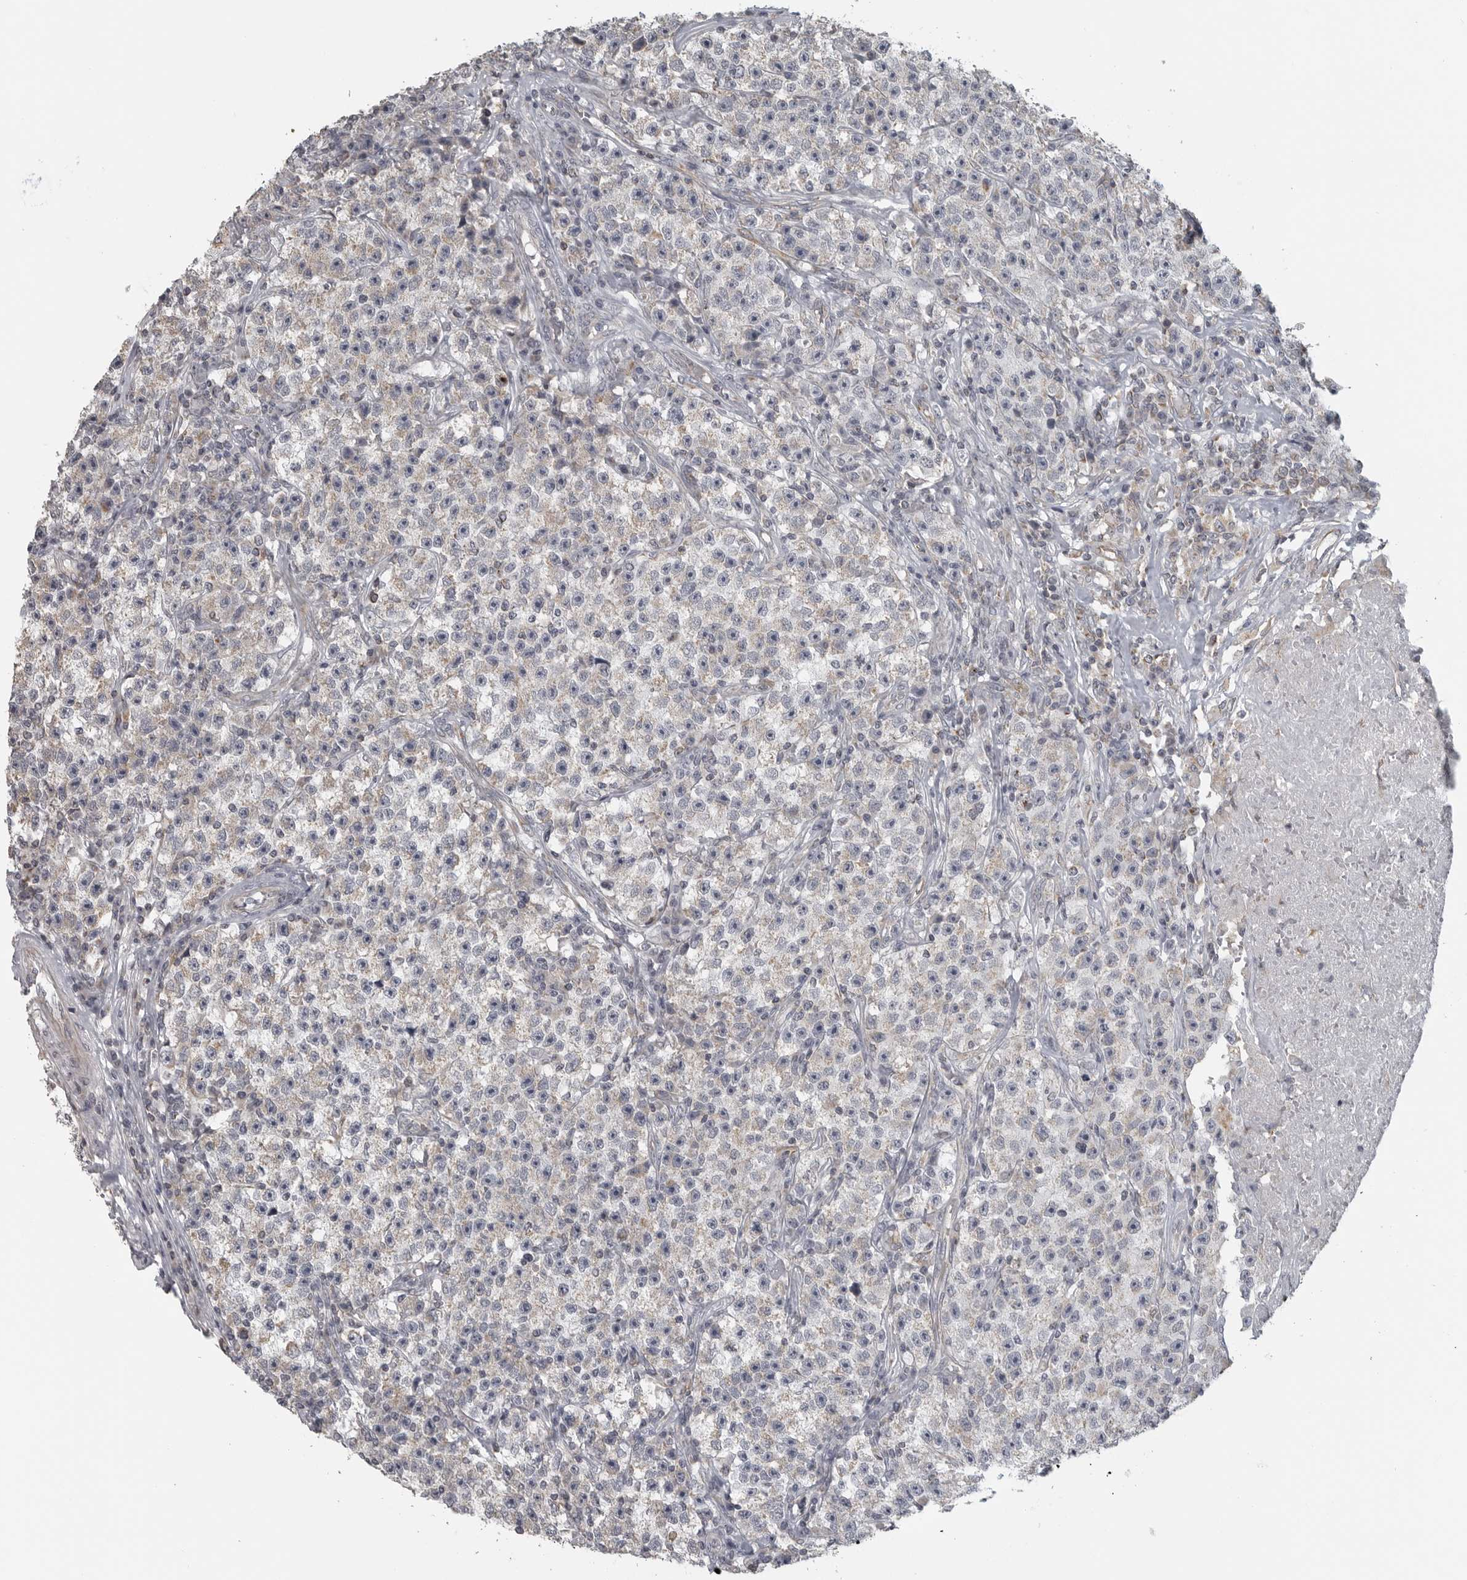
{"staining": {"intensity": "negative", "quantity": "none", "location": "none"}, "tissue": "testis cancer", "cell_type": "Tumor cells", "image_type": "cancer", "snomed": [{"axis": "morphology", "description": "Seminoma, NOS"}, {"axis": "topography", "description": "Testis"}], "caption": "The image displays no significant staining in tumor cells of seminoma (testis). (Brightfield microscopy of DAB (3,3'-diaminobenzidine) immunohistochemistry (IHC) at high magnification).", "gene": "RXFP3", "patient": {"sex": "male", "age": 22}}